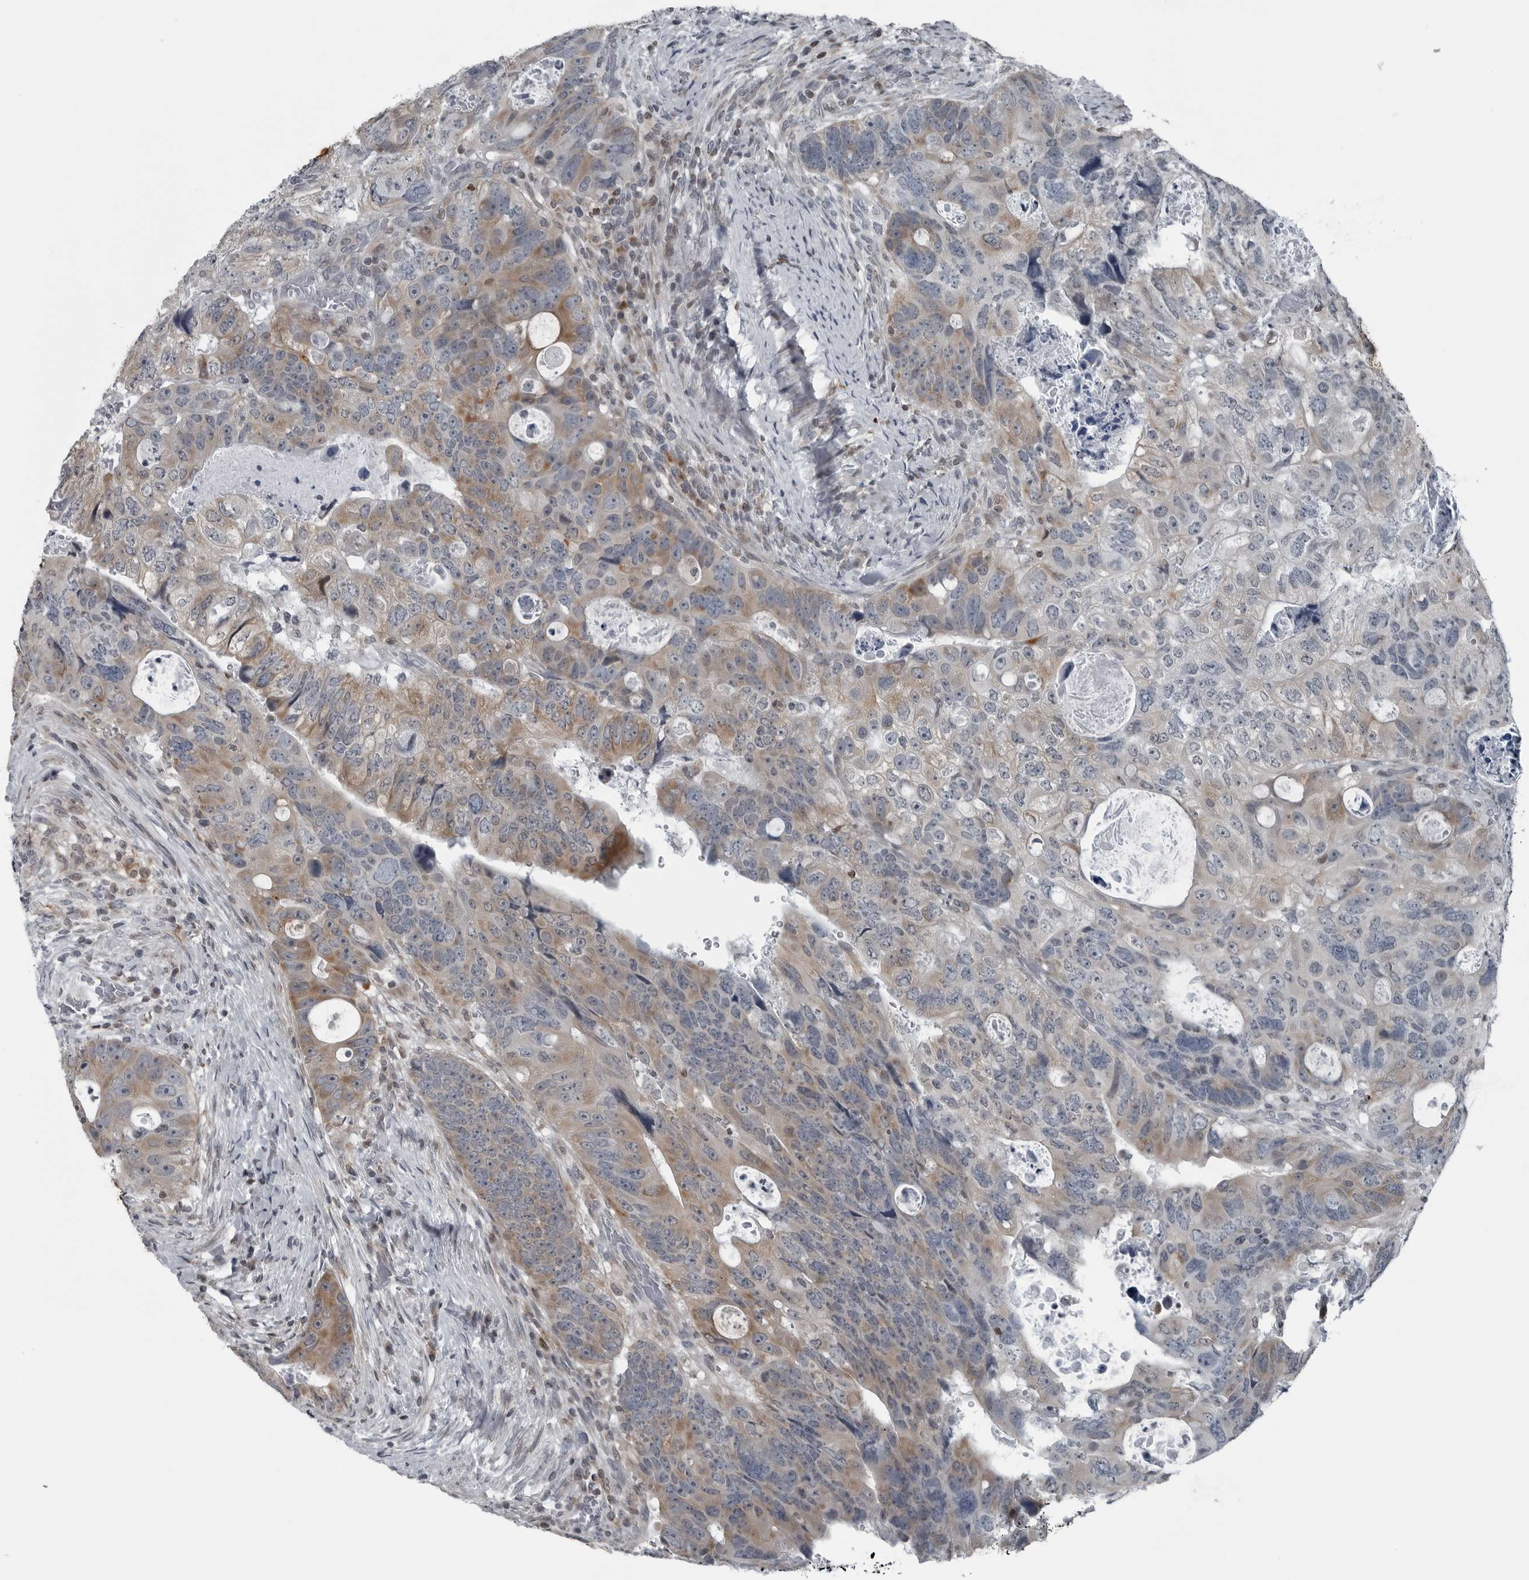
{"staining": {"intensity": "moderate", "quantity": "25%-75%", "location": "cytoplasmic/membranous"}, "tissue": "colorectal cancer", "cell_type": "Tumor cells", "image_type": "cancer", "snomed": [{"axis": "morphology", "description": "Adenocarcinoma, NOS"}, {"axis": "topography", "description": "Rectum"}], "caption": "This micrograph displays IHC staining of colorectal cancer, with medium moderate cytoplasmic/membranous expression in about 25%-75% of tumor cells.", "gene": "GAK", "patient": {"sex": "male", "age": 59}}